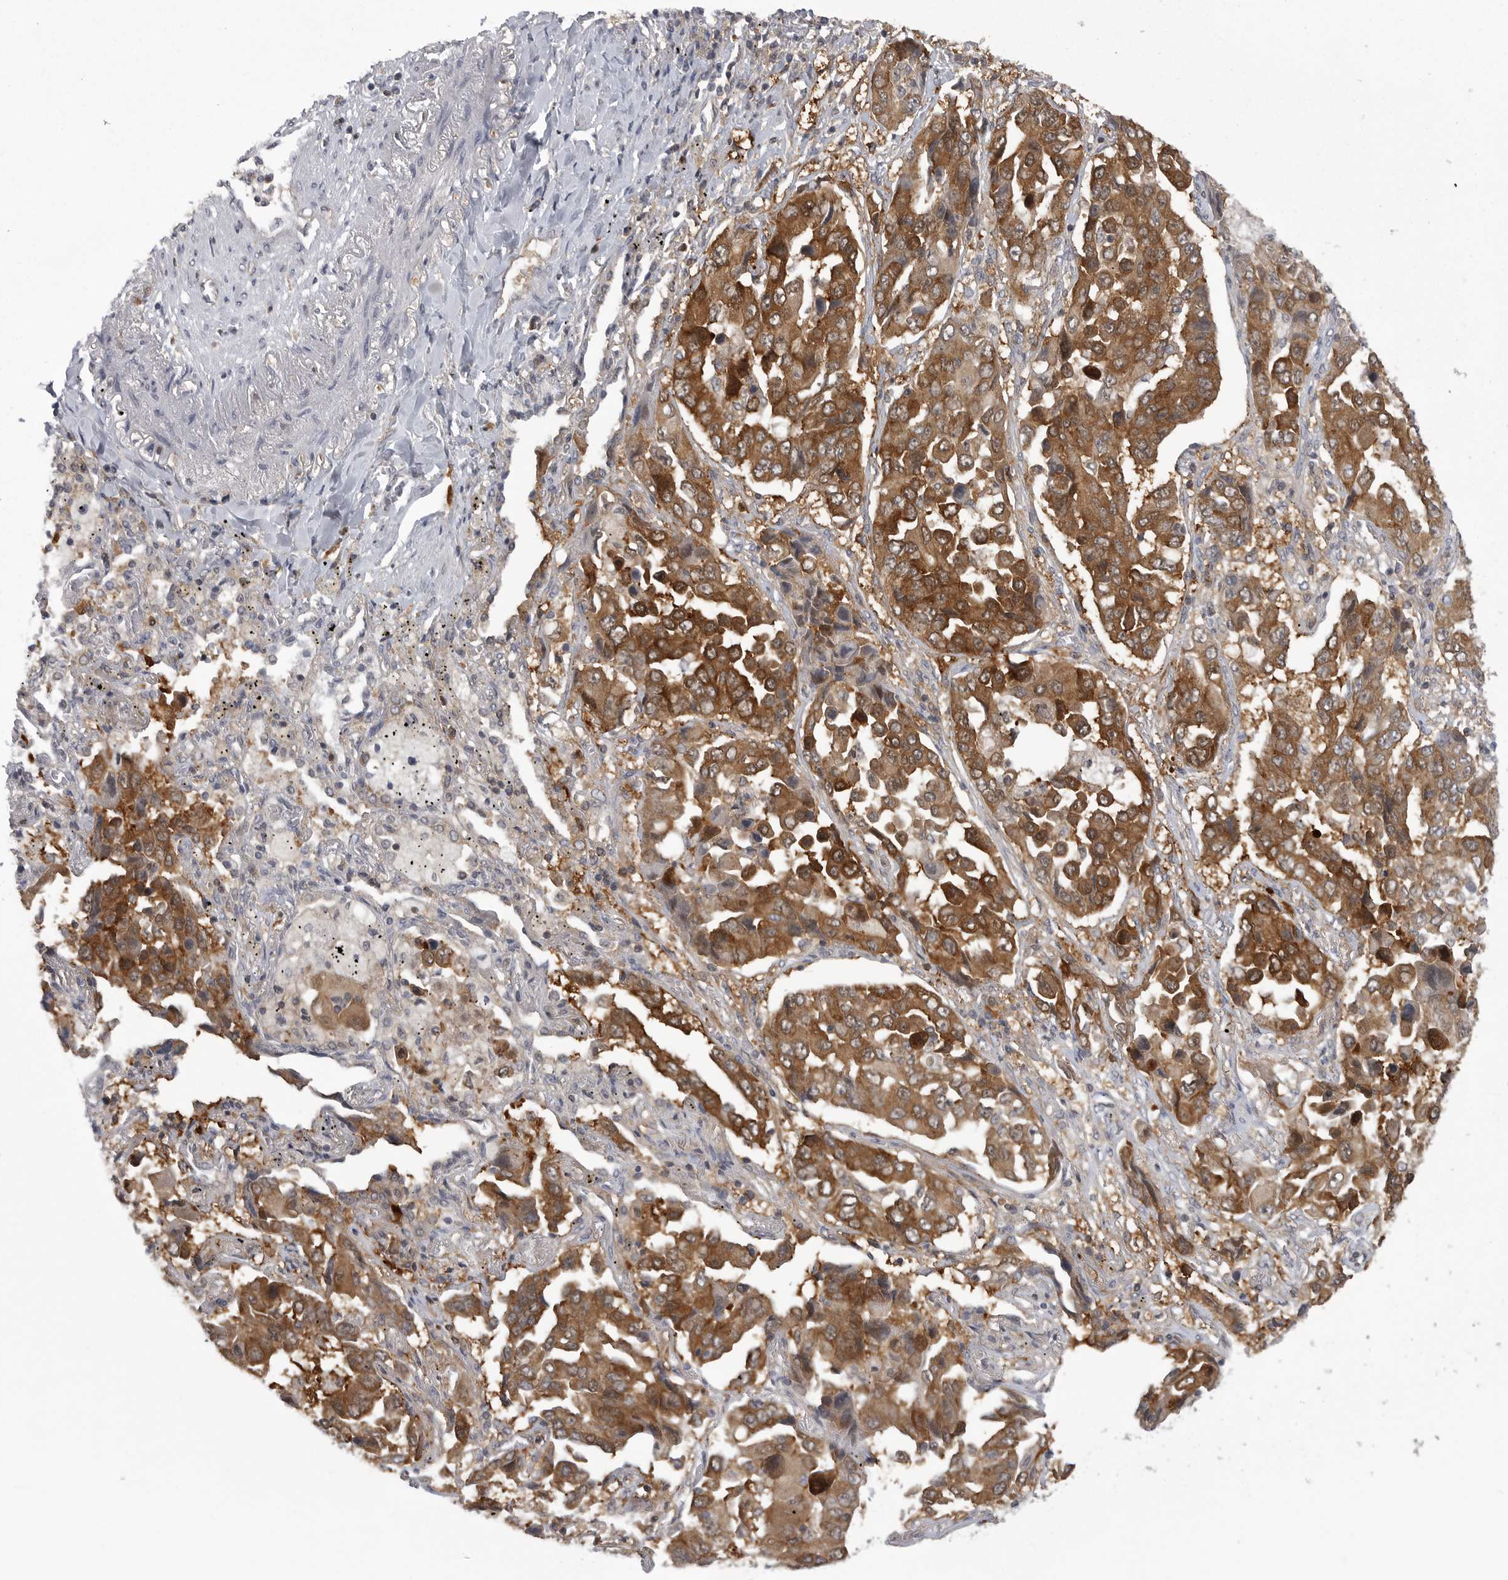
{"staining": {"intensity": "moderate", "quantity": ">75%", "location": "cytoplasmic/membranous"}, "tissue": "lung cancer", "cell_type": "Tumor cells", "image_type": "cancer", "snomed": [{"axis": "morphology", "description": "Adenocarcinoma, NOS"}, {"axis": "topography", "description": "Lung"}], "caption": "This is a photomicrograph of immunohistochemistry staining of lung adenocarcinoma, which shows moderate positivity in the cytoplasmic/membranous of tumor cells.", "gene": "CACYBP", "patient": {"sex": "female", "age": 65}}